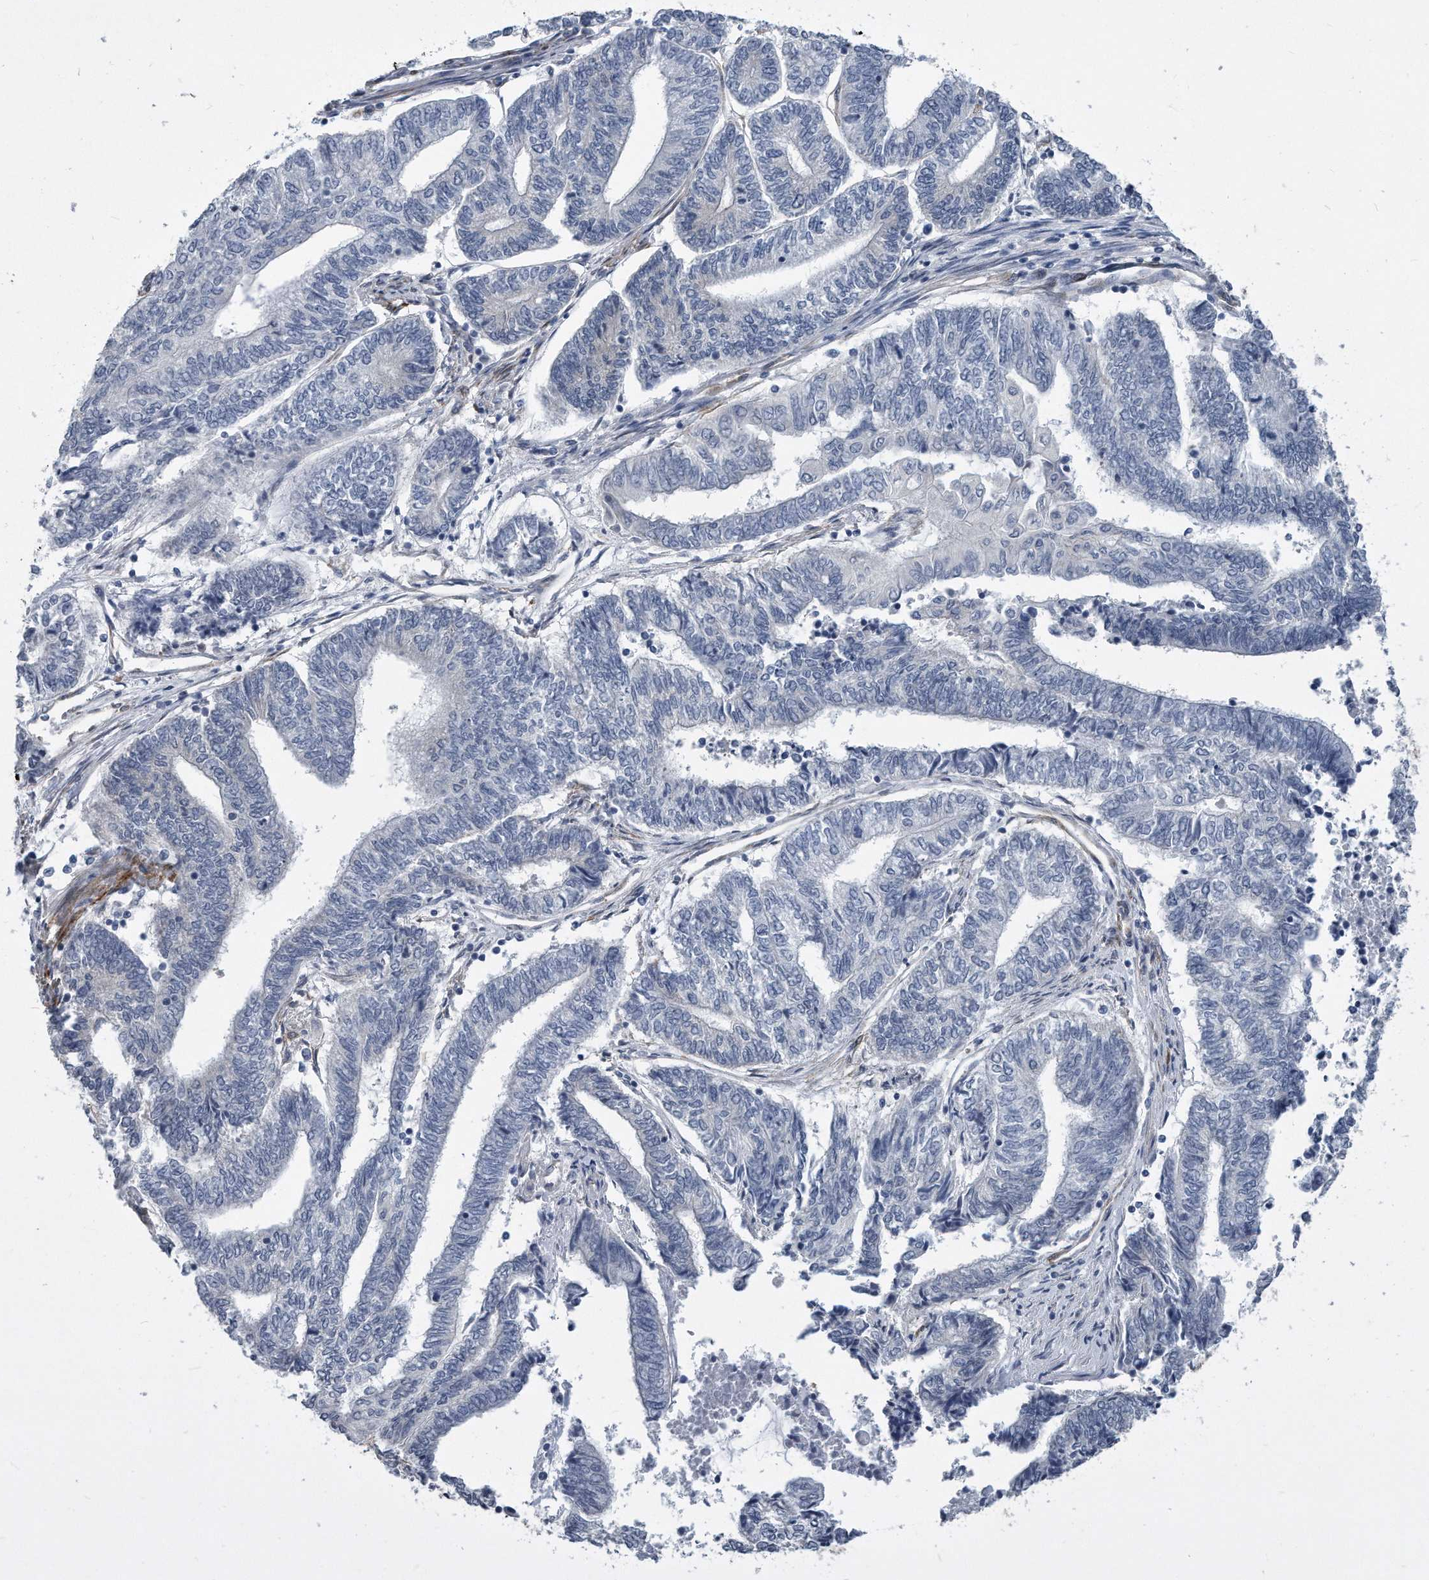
{"staining": {"intensity": "negative", "quantity": "none", "location": "none"}, "tissue": "endometrial cancer", "cell_type": "Tumor cells", "image_type": "cancer", "snomed": [{"axis": "morphology", "description": "Adenocarcinoma, NOS"}, {"axis": "topography", "description": "Uterus"}, {"axis": "topography", "description": "Endometrium"}], "caption": "High power microscopy photomicrograph of an immunohistochemistry (IHC) micrograph of adenocarcinoma (endometrial), revealing no significant staining in tumor cells.", "gene": "EIF2B4", "patient": {"sex": "female", "age": 70}}